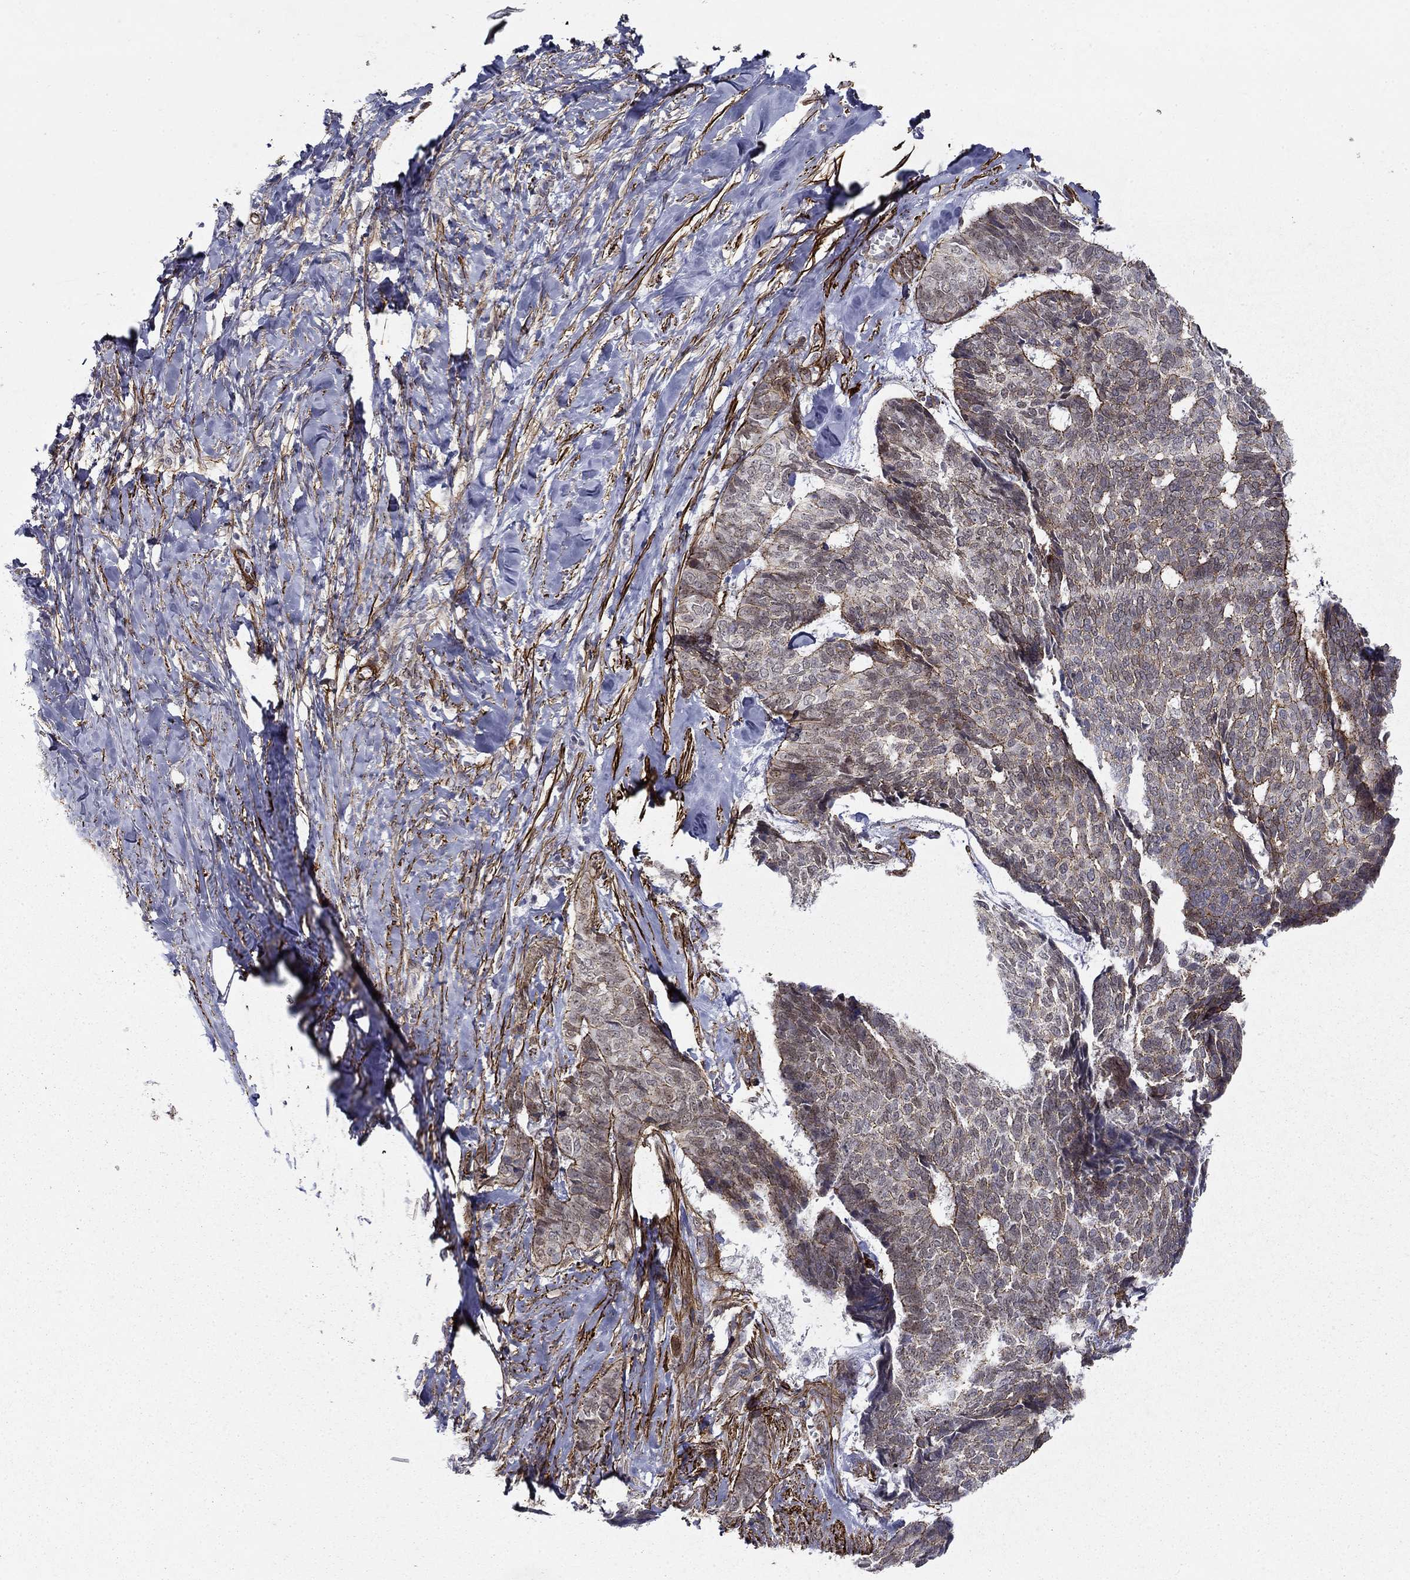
{"staining": {"intensity": "moderate", "quantity": "<25%", "location": "cytoplasmic/membranous"}, "tissue": "skin cancer", "cell_type": "Tumor cells", "image_type": "cancer", "snomed": [{"axis": "morphology", "description": "Basal cell carcinoma"}, {"axis": "topography", "description": "Skin"}], "caption": "Protein staining displays moderate cytoplasmic/membranous expression in about <25% of tumor cells in skin basal cell carcinoma. The protein of interest is shown in brown color, while the nuclei are stained blue.", "gene": "KRBA1", "patient": {"sex": "male", "age": 86}}